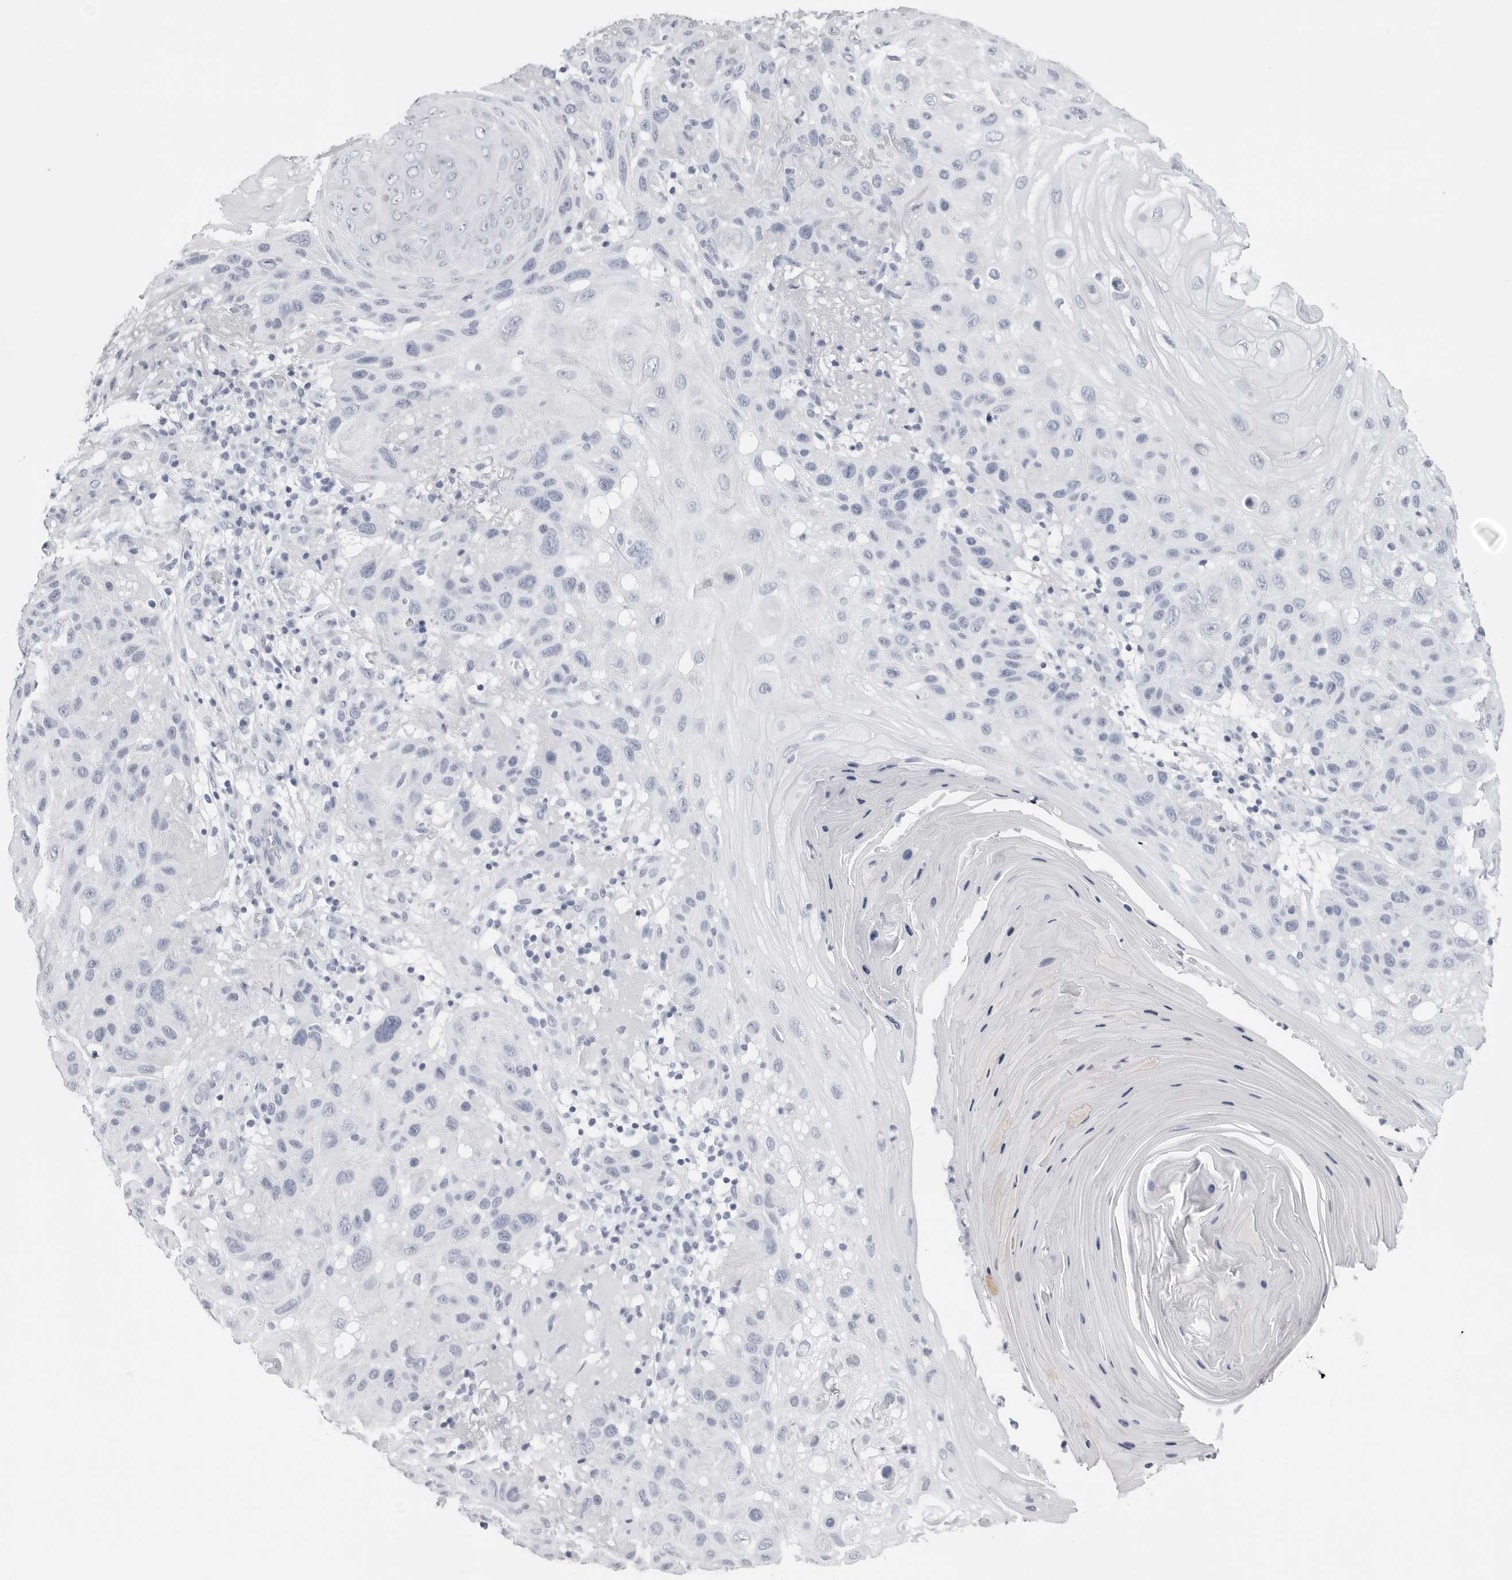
{"staining": {"intensity": "negative", "quantity": "none", "location": "none"}, "tissue": "skin cancer", "cell_type": "Tumor cells", "image_type": "cancer", "snomed": [{"axis": "morphology", "description": "Normal tissue, NOS"}, {"axis": "morphology", "description": "Squamous cell carcinoma, NOS"}, {"axis": "topography", "description": "Skin"}], "caption": "Human squamous cell carcinoma (skin) stained for a protein using immunohistochemistry reveals no staining in tumor cells.", "gene": "CST2", "patient": {"sex": "female", "age": 96}}